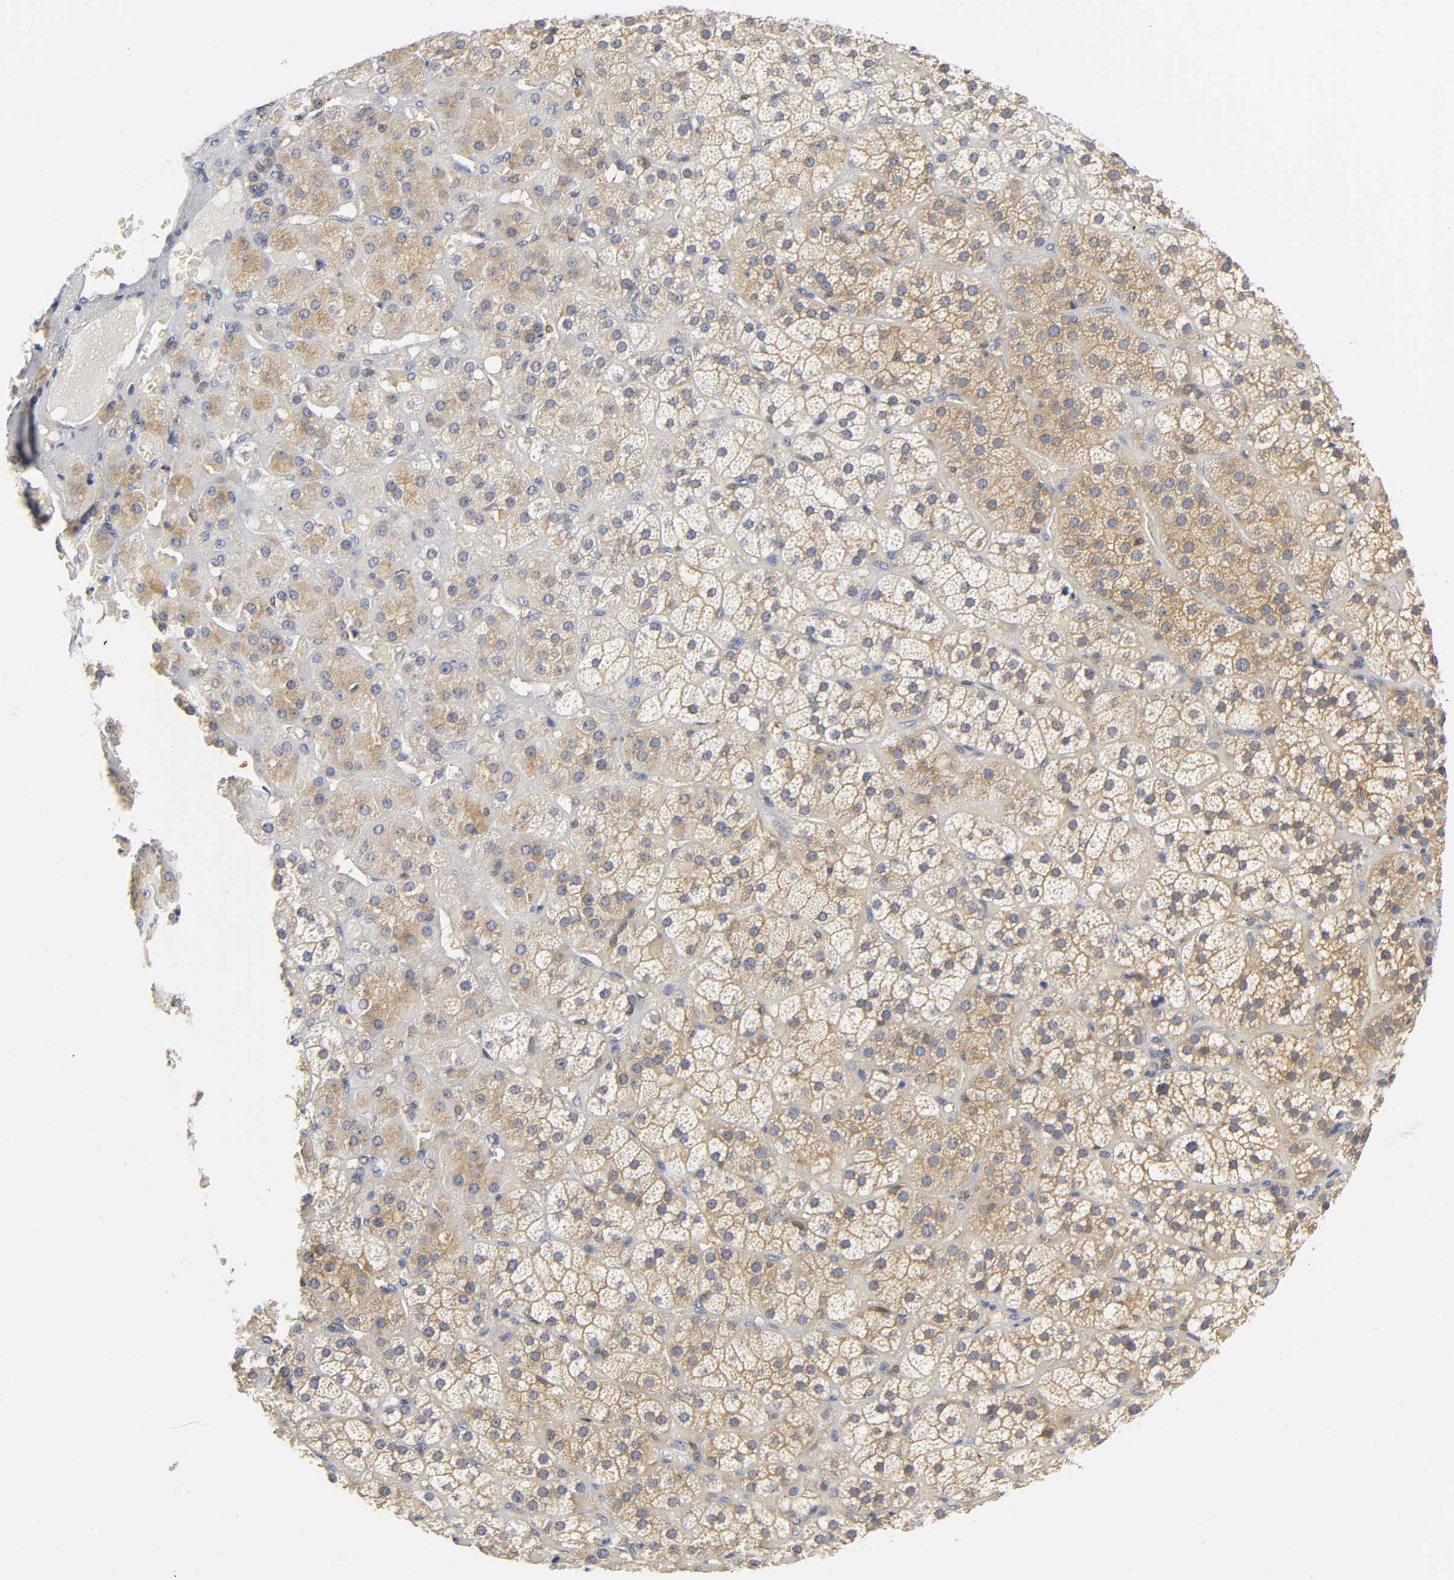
{"staining": {"intensity": "moderate", "quantity": ">75%", "location": "cytoplasmic/membranous"}, "tissue": "adrenal gland", "cell_type": "Glandular cells", "image_type": "normal", "snomed": [{"axis": "morphology", "description": "Normal tissue, NOS"}, {"axis": "topography", "description": "Adrenal gland"}], "caption": "A medium amount of moderate cytoplasmic/membranous staining is identified in approximately >75% of glandular cells in benign adrenal gland.", "gene": "FYN", "patient": {"sex": "female", "age": 71}}